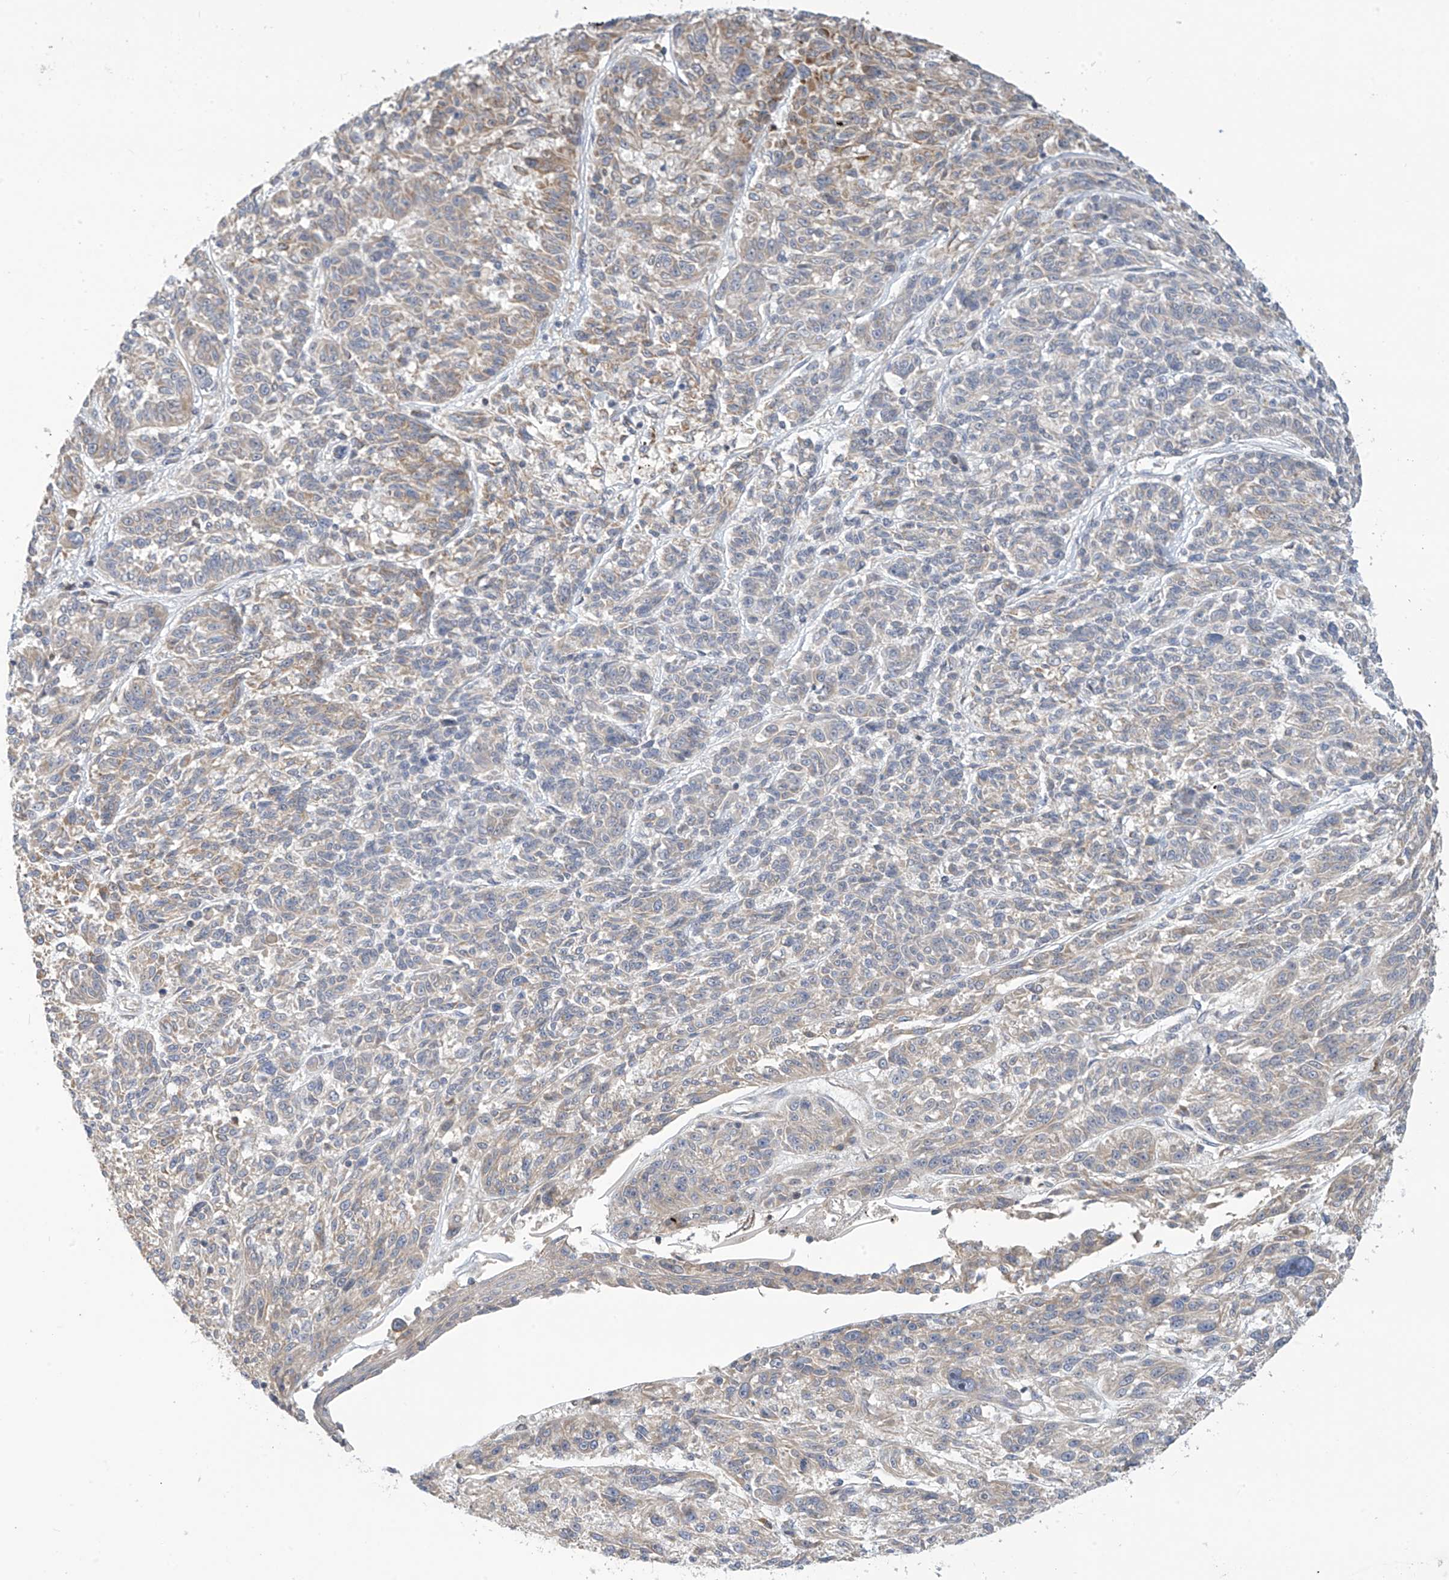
{"staining": {"intensity": "weak", "quantity": "25%-75%", "location": "cytoplasmic/membranous"}, "tissue": "melanoma", "cell_type": "Tumor cells", "image_type": "cancer", "snomed": [{"axis": "morphology", "description": "Malignant melanoma, NOS"}, {"axis": "topography", "description": "Skin"}], "caption": "Melanoma stained with a protein marker displays weak staining in tumor cells.", "gene": "SCGB1D2", "patient": {"sex": "male", "age": 53}}